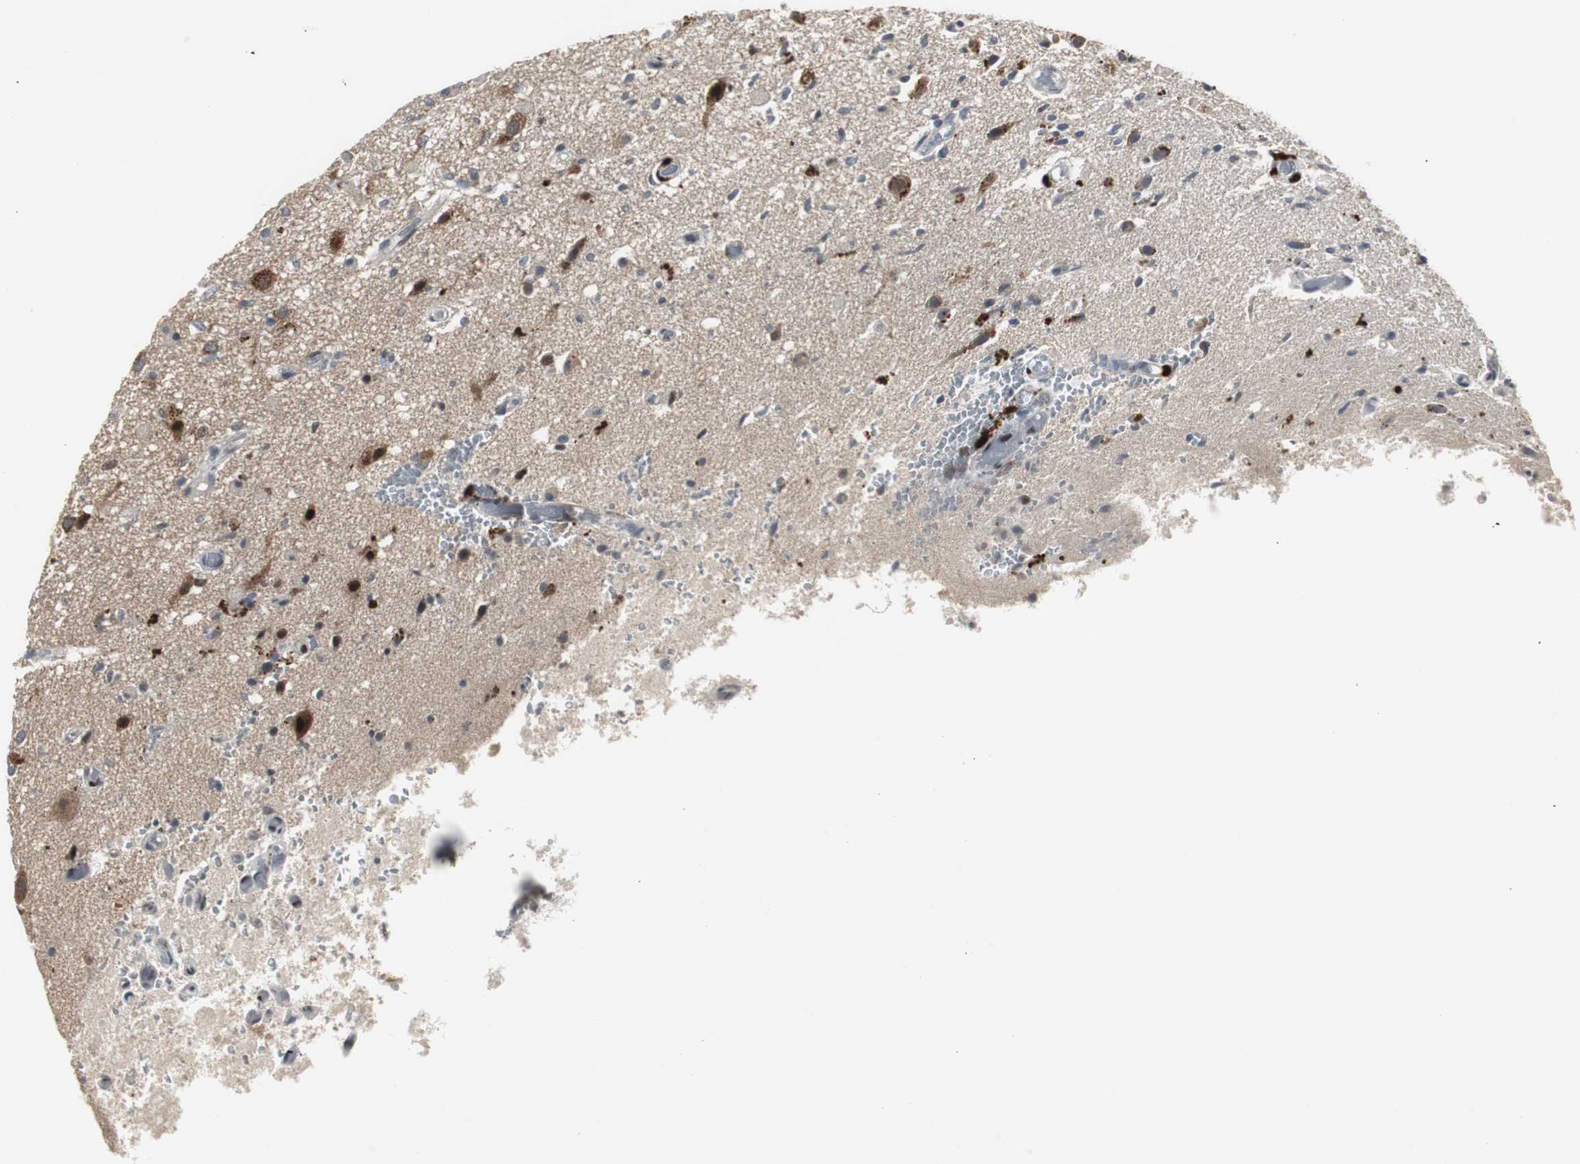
{"staining": {"intensity": "negative", "quantity": "none", "location": "none"}, "tissue": "glioma", "cell_type": "Tumor cells", "image_type": "cancer", "snomed": [{"axis": "morphology", "description": "Normal tissue, NOS"}, {"axis": "morphology", "description": "Glioma, malignant, High grade"}, {"axis": "topography", "description": "Cerebral cortex"}], "caption": "Image shows no significant protein expression in tumor cells of glioma.", "gene": "GRK2", "patient": {"sex": "male", "age": 77}}